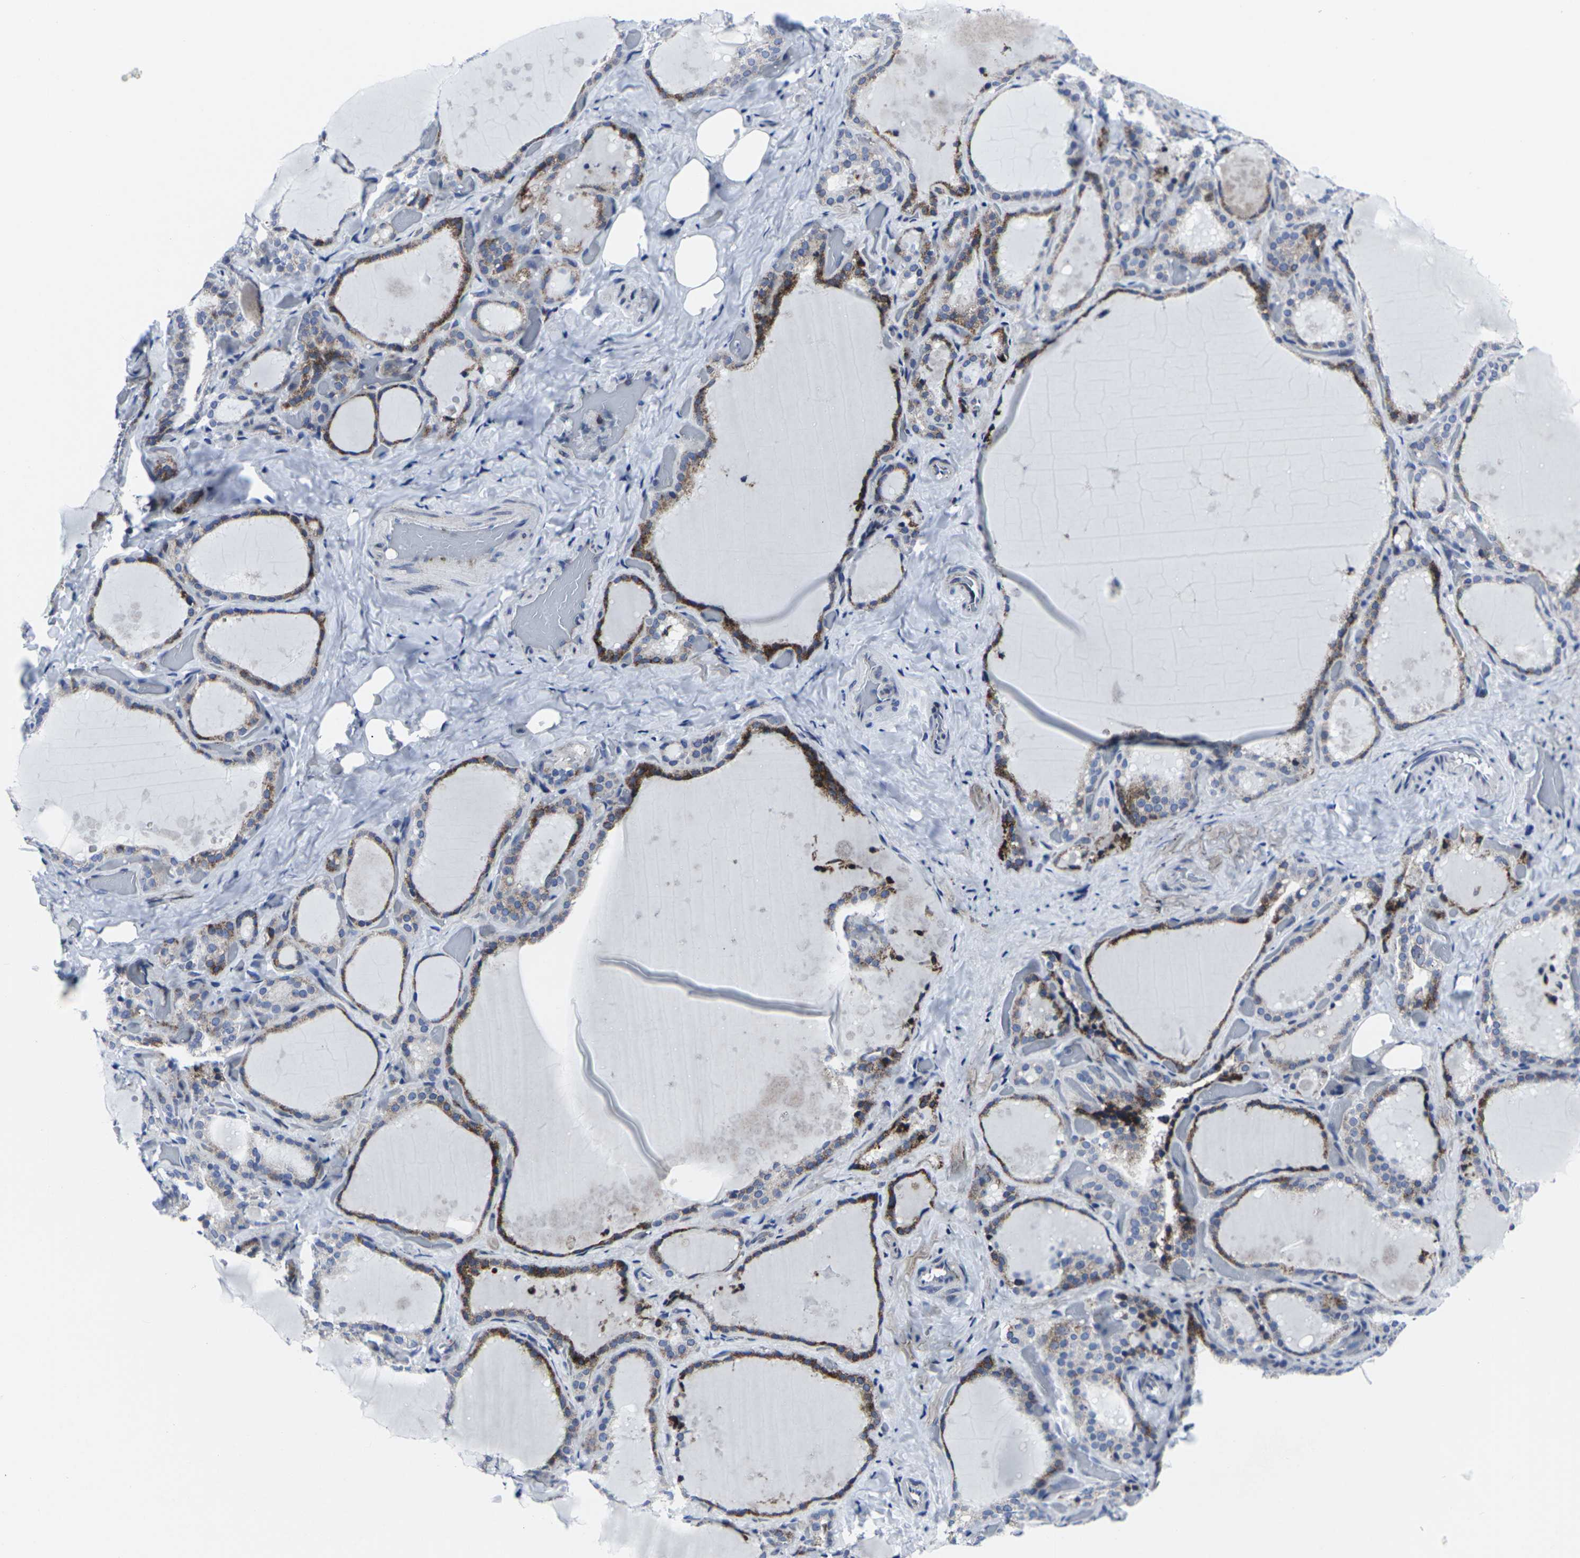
{"staining": {"intensity": "strong", "quantity": "25%-75%", "location": "cytoplasmic/membranous"}, "tissue": "thyroid gland", "cell_type": "Glandular cells", "image_type": "normal", "snomed": [{"axis": "morphology", "description": "Normal tissue, NOS"}, {"axis": "topography", "description": "Thyroid gland"}], "caption": "Strong cytoplasmic/membranous expression for a protein is present in about 25%-75% of glandular cells of normal thyroid gland using IHC.", "gene": "RPN1", "patient": {"sex": "female", "age": 44}}